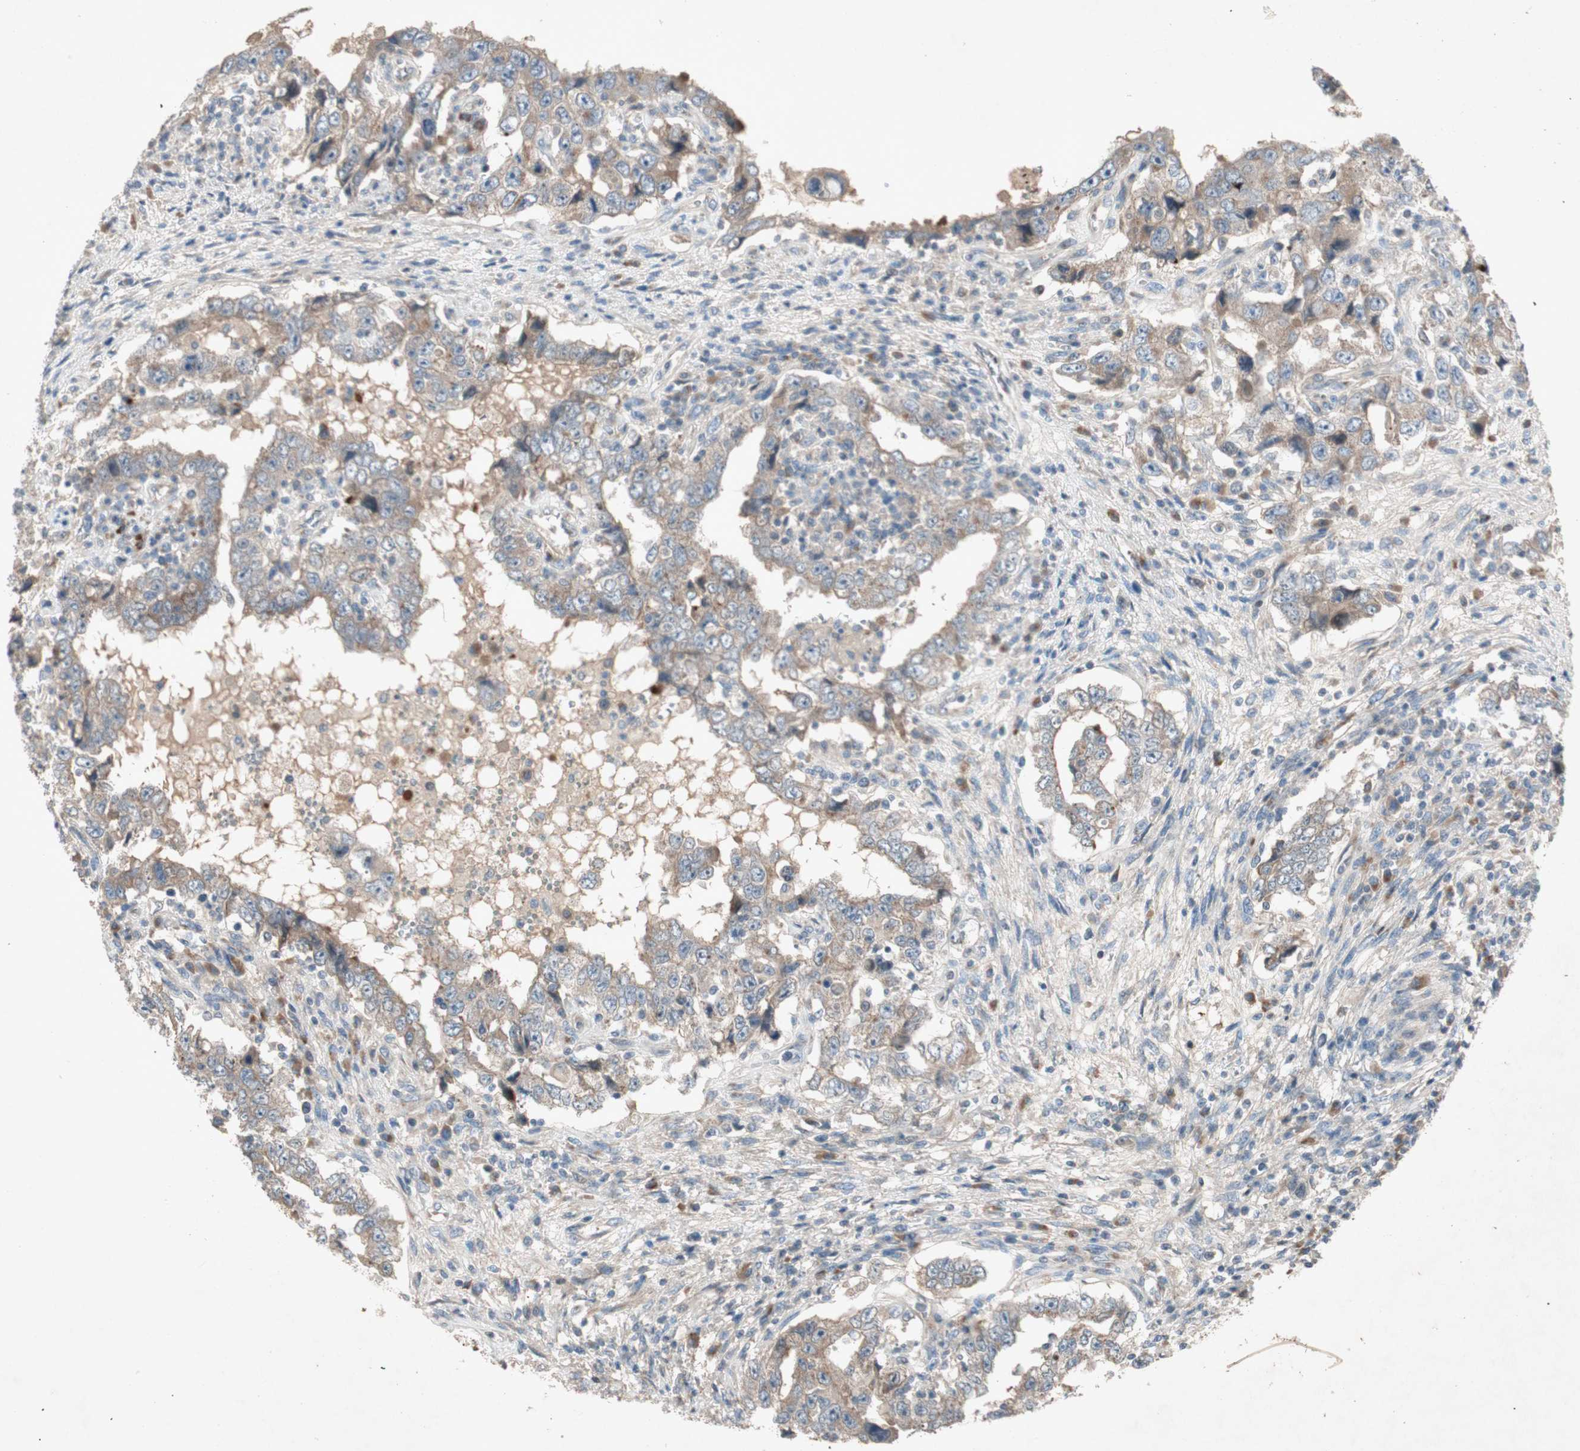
{"staining": {"intensity": "weak", "quantity": ">75%", "location": "cytoplasmic/membranous"}, "tissue": "testis cancer", "cell_type": "Tumor cells", "image_type": "cancer", "snomed": [{"axis": "morphology", "description": "Carcinoma, Embryonal, NOS"}, {"axis": "topography", "description": "Testis"}], "caption": "Tumor cells show low levels of weak cytoplasmic/membranous expression in approximately >75% of cells in embryonal carcinoma (testis).", "gene": "APOO", "patient": {"sex": "male", "age": 26}}